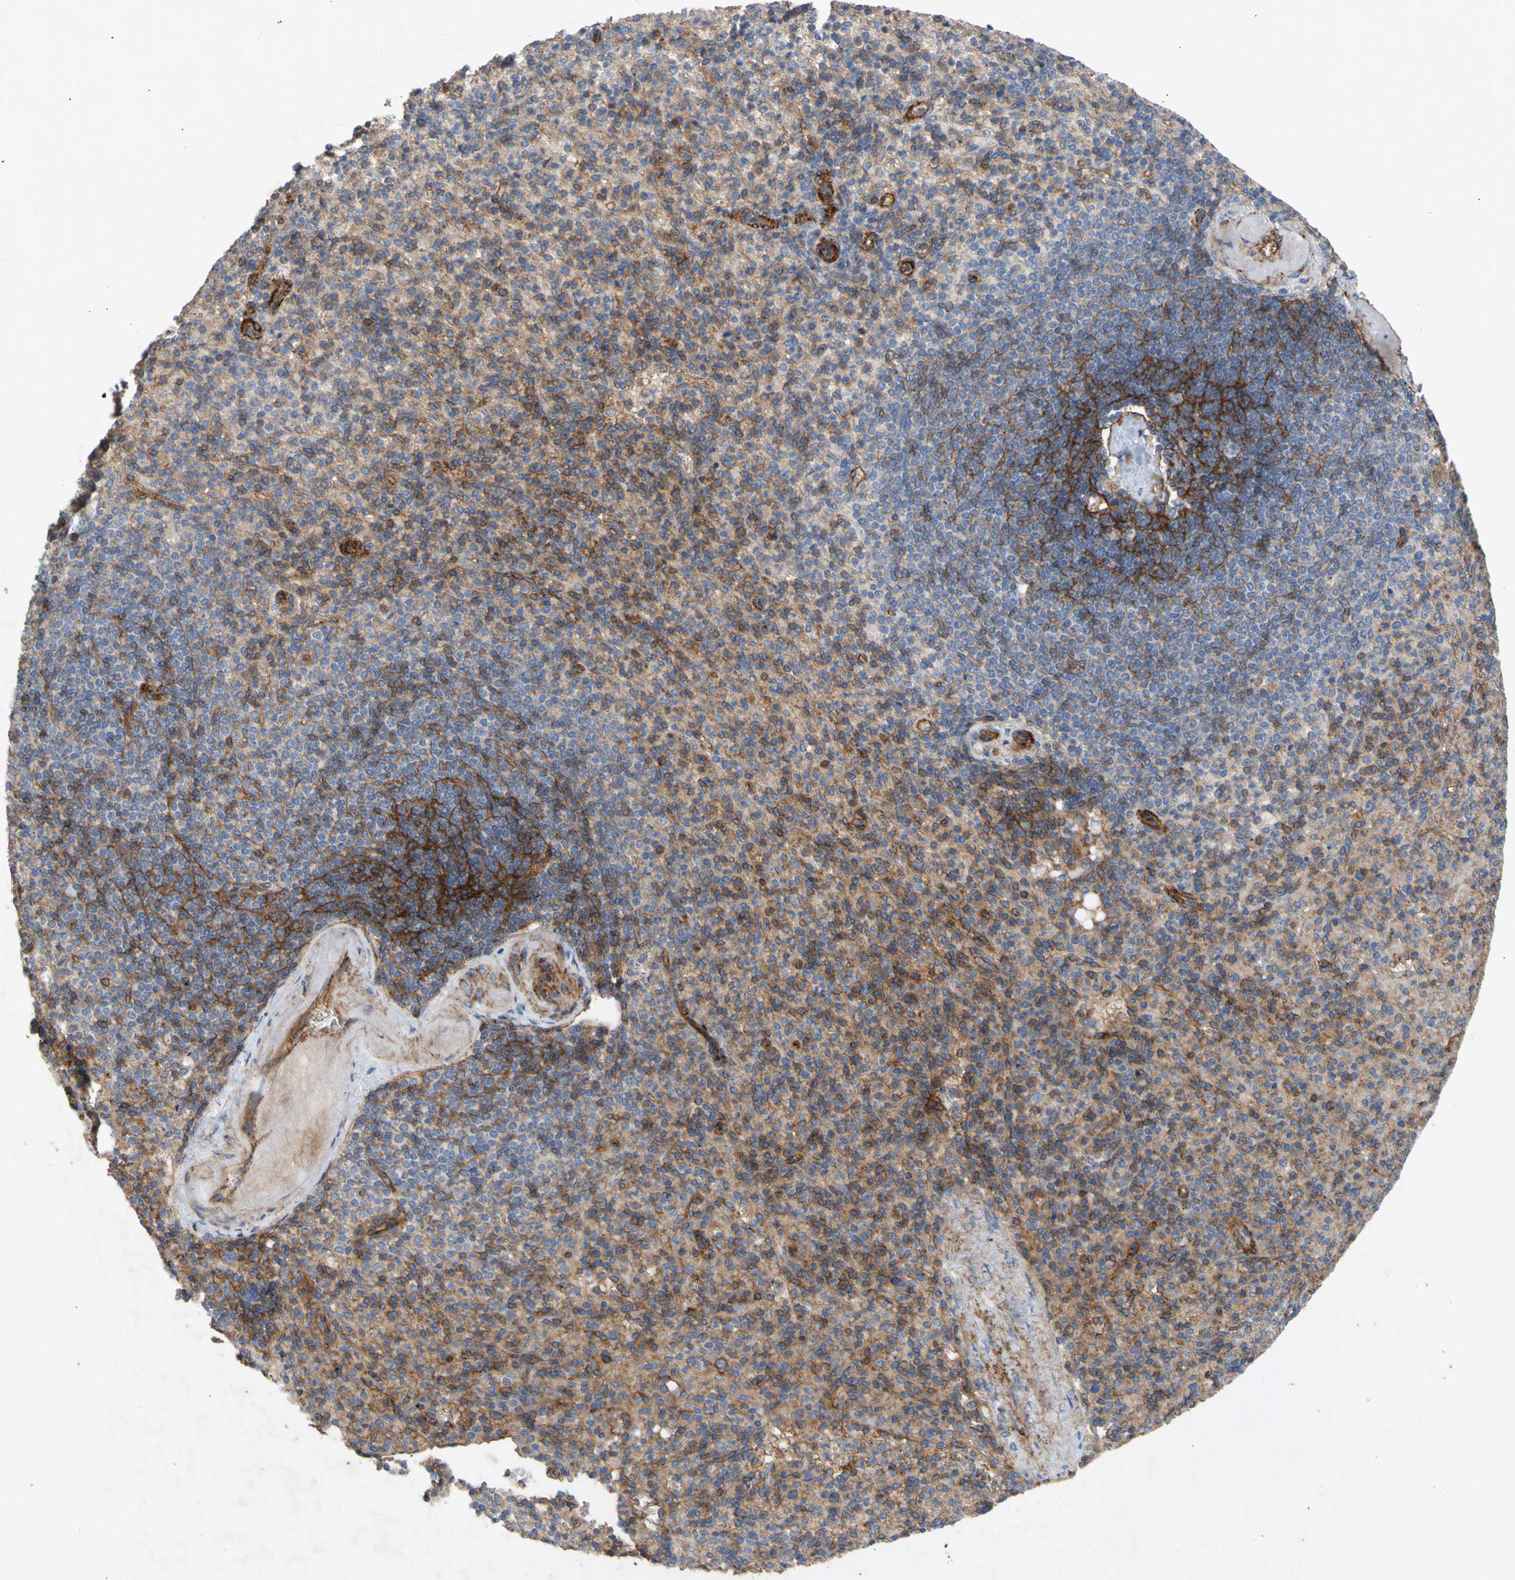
{"staining": {"intensity": "moderate", "quantity": "25%-75%", "location": "cytoplasmic/membranous"}, "tissue": "spleen", "cell_type": "Cells in red pulp", "image_type": "normal", "snomed": [{"axis": "morphology", "description": "Normal tissue, NOS"}, {"axis": "topography", "description": "Spleen"}], "caption": "The photomicrograph exhibits staining of benign spleen, revealing moderate cytoplasmic/membranous protein expression (brown color) within cells in red pulp. (DAB (3,3'-diaminobenzidine) IHC with brightfield microscopy, high magnification).", "gene": "ATP2A3", "patient": {"sex": "female", "age": 74}}